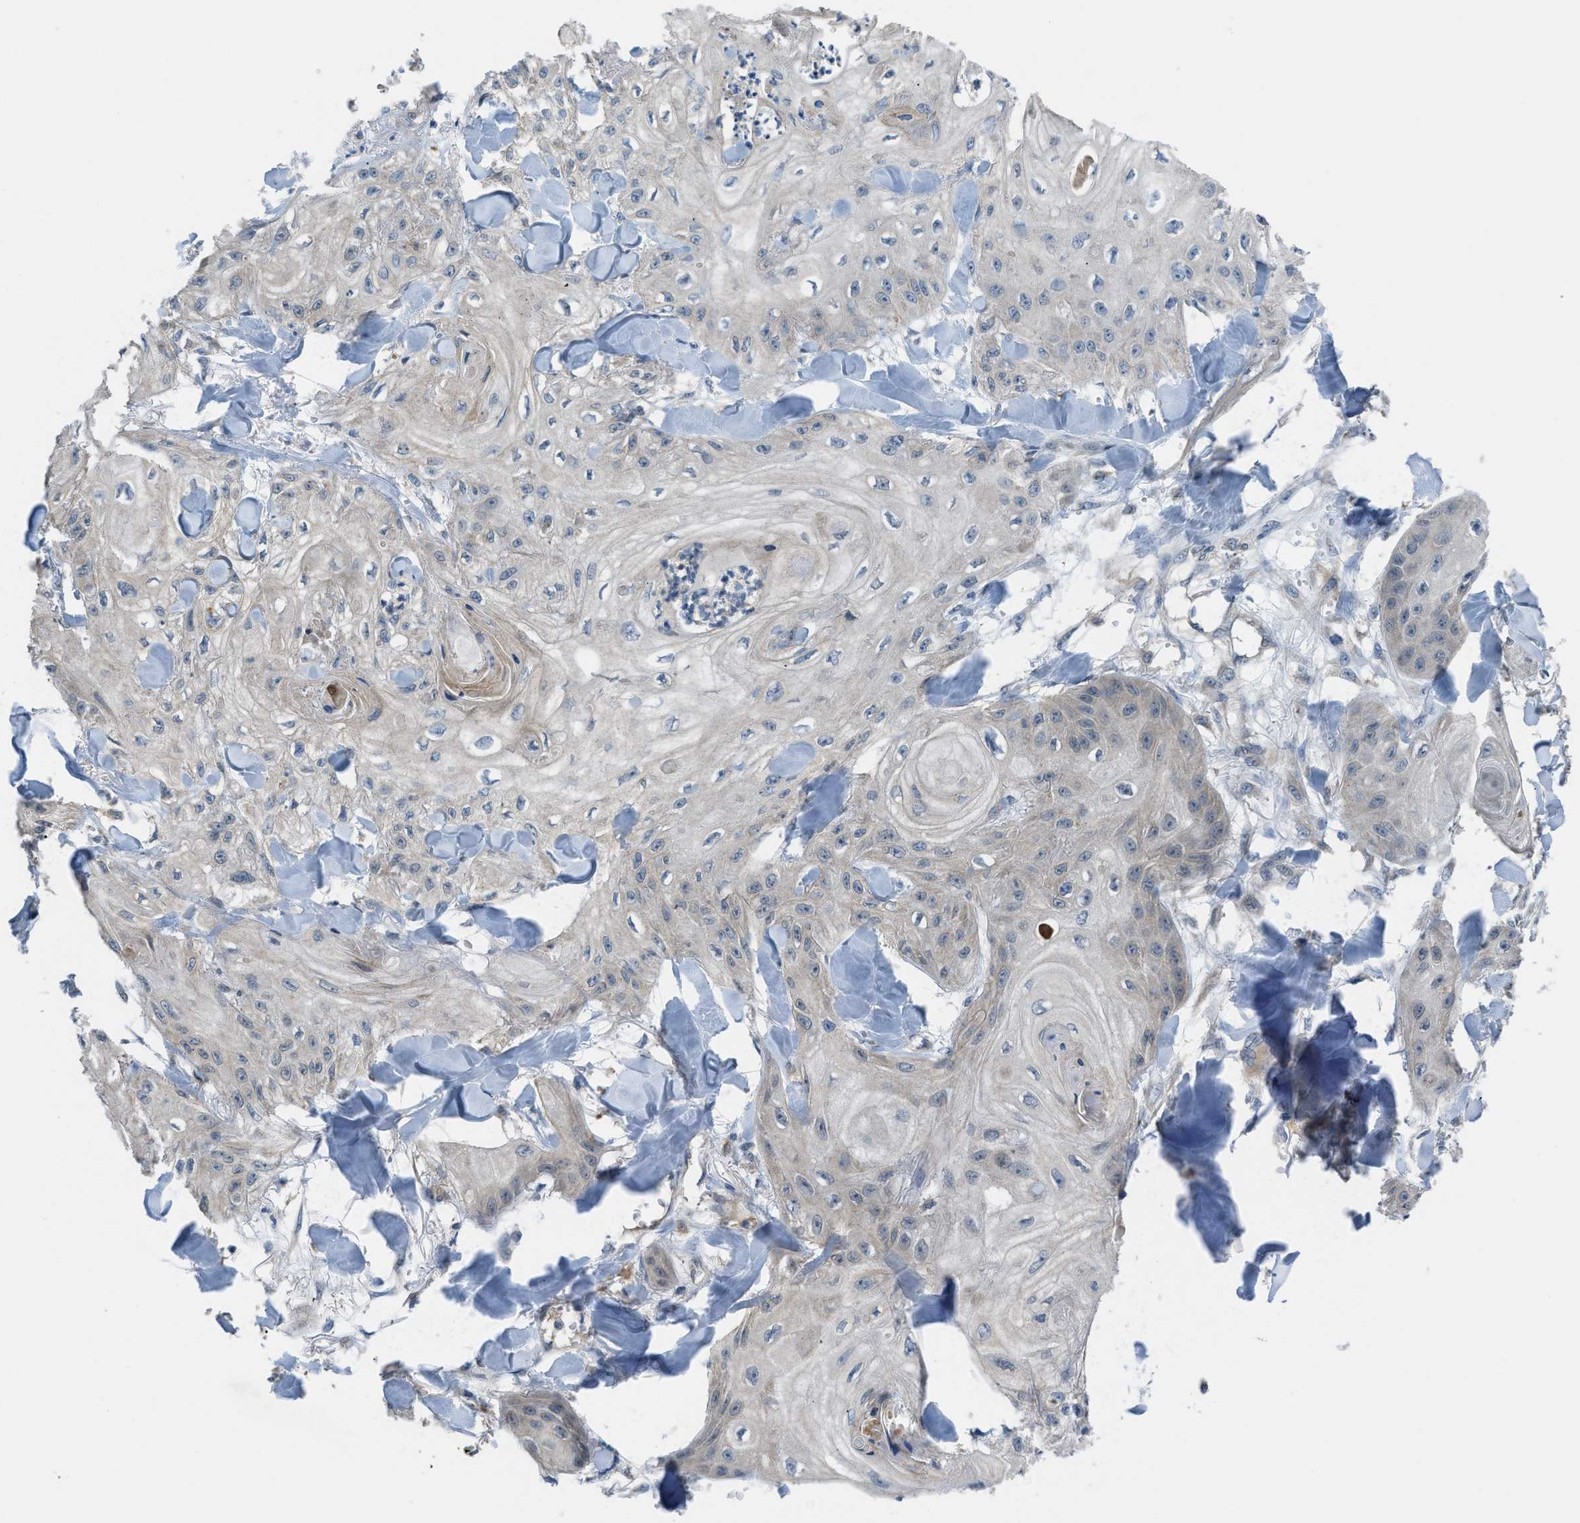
{"staining": {"intensity": "negative", "quantity": "none", "location": "none"}, "tissue": "skin cancer", "cell_type": "Tumor cells", "image_type": "cancer", "snomed": [{"axis": "morphology", "description": "Squamous cell carcinoma, NOS"}, {"axis": "topography", "description": "Skin"}], "caption": "Skin squamous cell carcinoma was stained to show a protein in brown. There is no significant positivity in tumor cells.", "gene": "BAZ2B", "patient": {"sex": "male", "age": 74}}